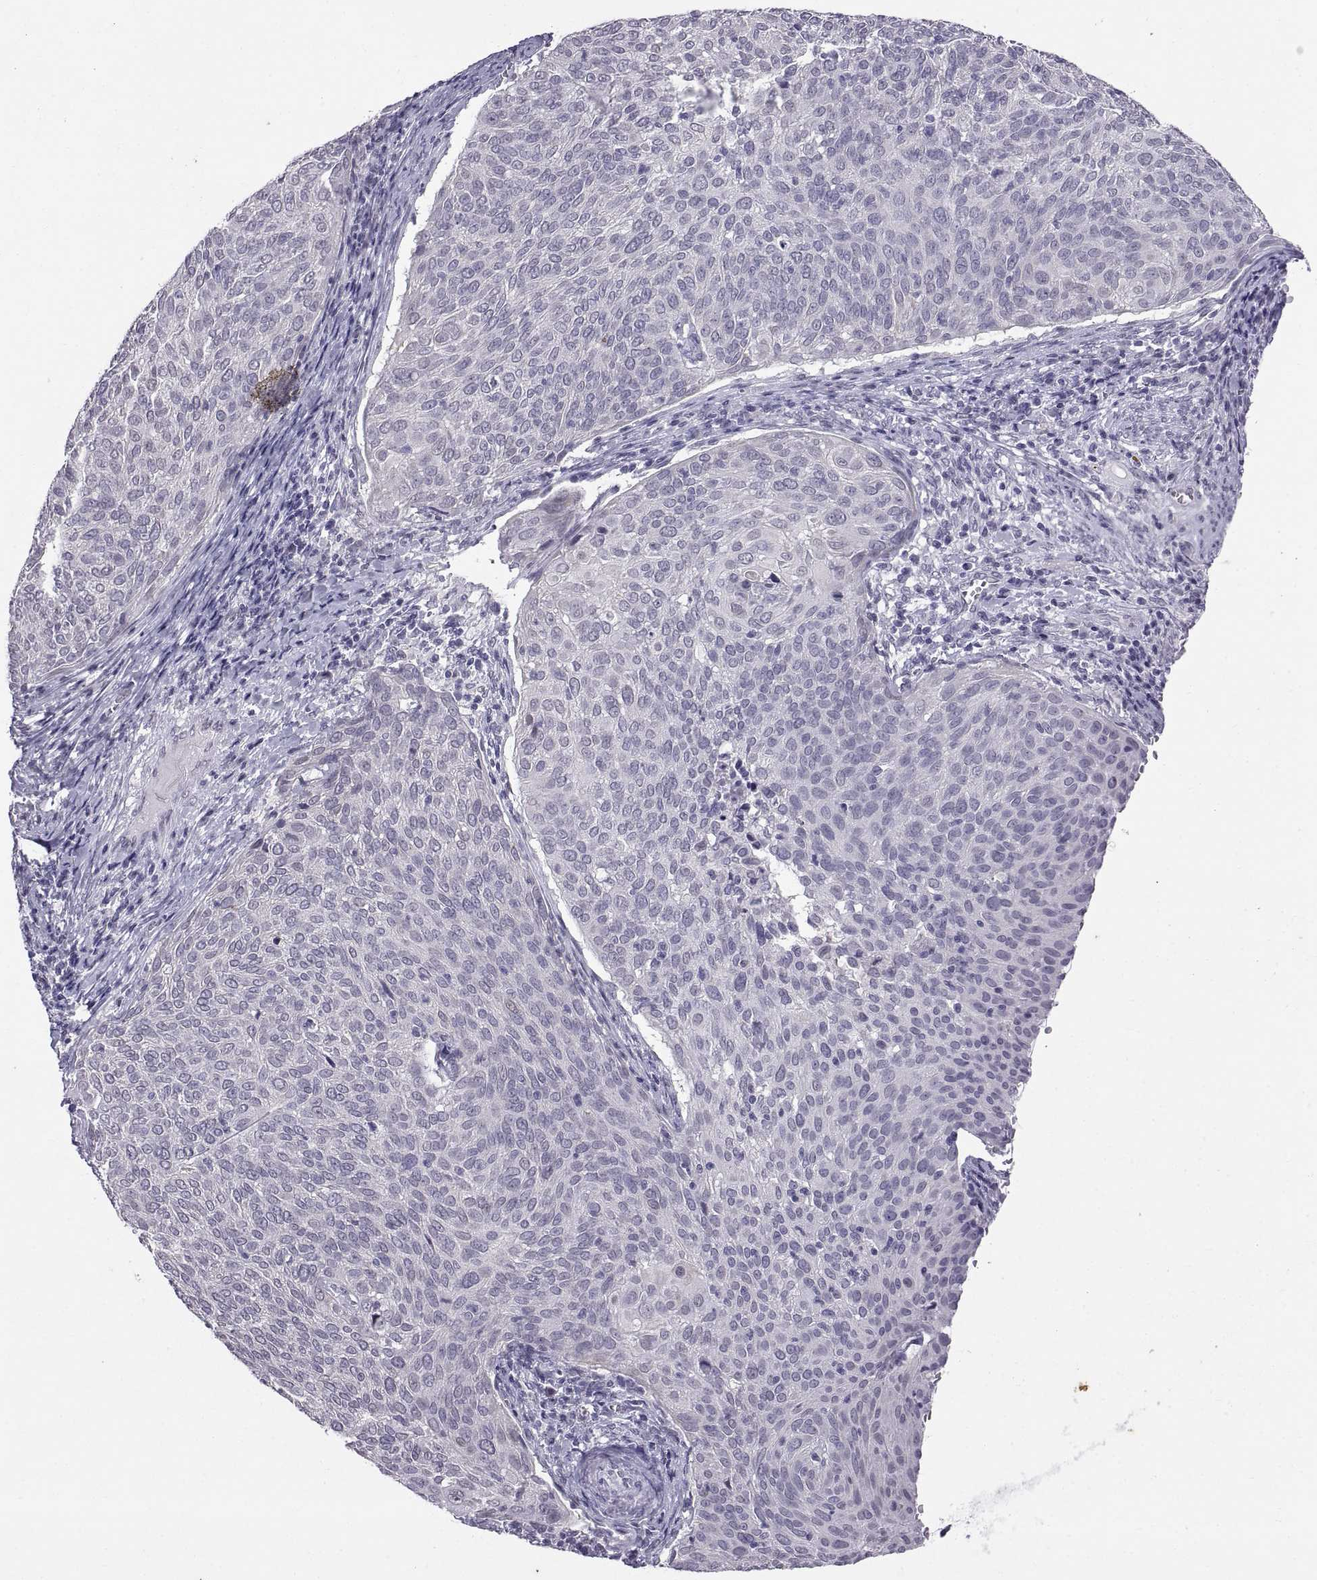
{"staining": {"intensity": "negative", "quantity": "none", "location": "none"}, "tissue": "cervical cancer", "cell_type": "Tumor cells", "image_type": "cancer", "snomed": [{"axis": "morphology", "description": "Squamous cell carcinoma, NOS"}, {"axis": "topography", "description": "Cervix"}], "caption": "Tumor cells show no significant staining in cervical squamous cell carcinoma. (Stains: DAB immunohistochemistry (IHC) with hematoxylin counter stain, Microscopy: brightfield microscopy at high magnification).", "gene": "KRT77", "patient": {"sex": "female", "age": 39}}